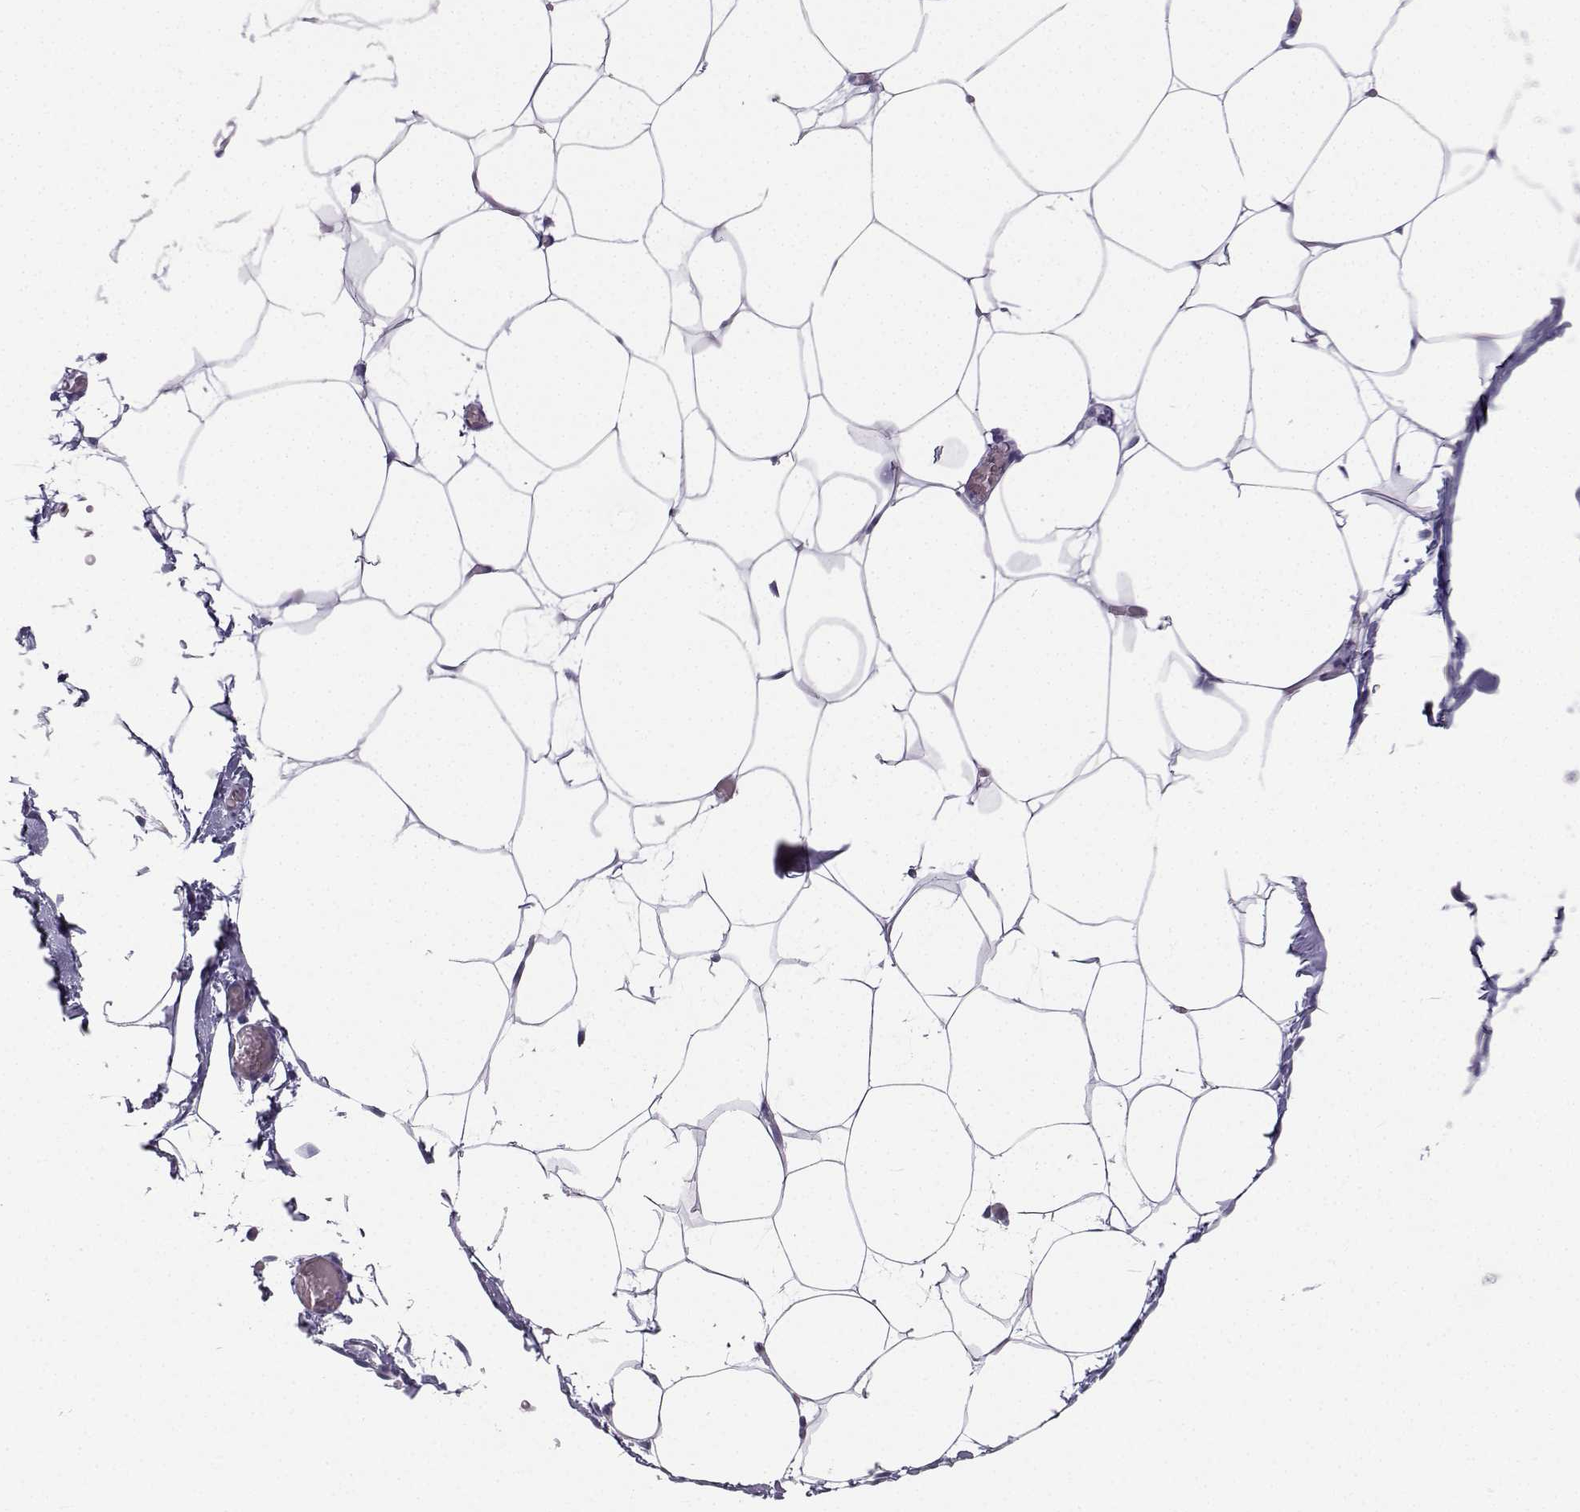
{"staining": {"intensity": "negative", "quantity": "none", "location": "none"}, "tissue": "adipose tissue", "cell_type": "Adipocytes", "image_type": "normal", "snomed": [{"axis": "morphology", "description": "Normal tissue, NOS"}, {"axis": "topography", "description": "Adipose tissue"}], "caption": "An image of adipose tissue stained for a protein shows no brown staining in adipocytes.", "gene": "CFAP53", "patient": {"sex": "male", "age": 57}}